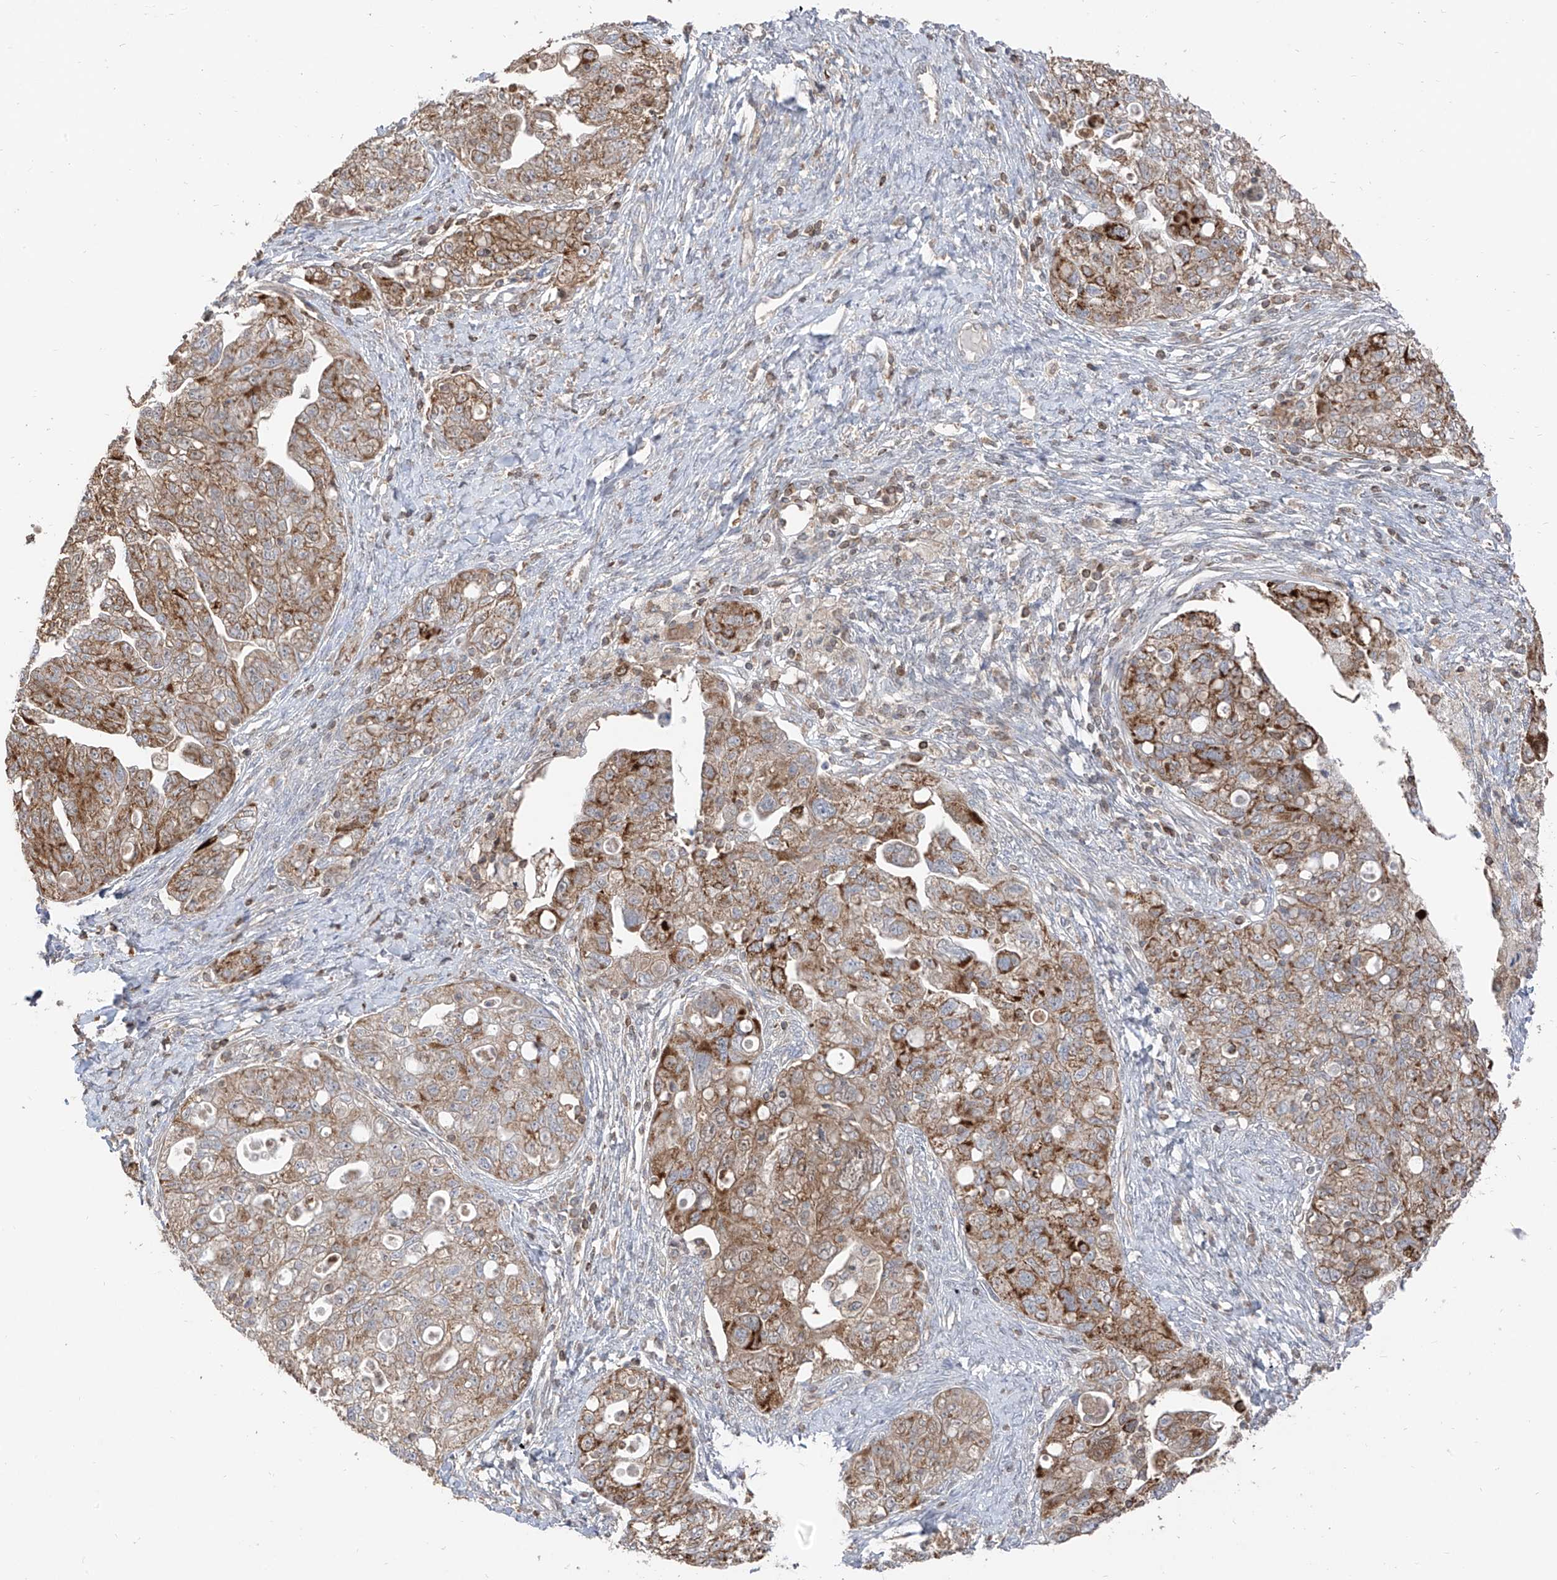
{"staining": {"intensity": "moderate", "quantity": ">75%", "location": "cytoplasmic/membranous"}, "tissue": "ovarian cancer", "cell_type": "Tumor cells", "image_type": "cancer", "snomed": [{"axis": "morphology", "description": "Carcinoma, NOS"}, {"axis": "morphology", "description": "Cystadenocarcinoma, serous, NOS"}, {"axis": "topography", "description": "Ovary"}], "caption": "Brown immunohistochemical staining in human ovarian cancer demonstrates moderate cytoplasmic/membranous expression in approximately >75% of tumor cells.", "gene": "ETHE1", "patient": {"sex": "female", "age": 69}}